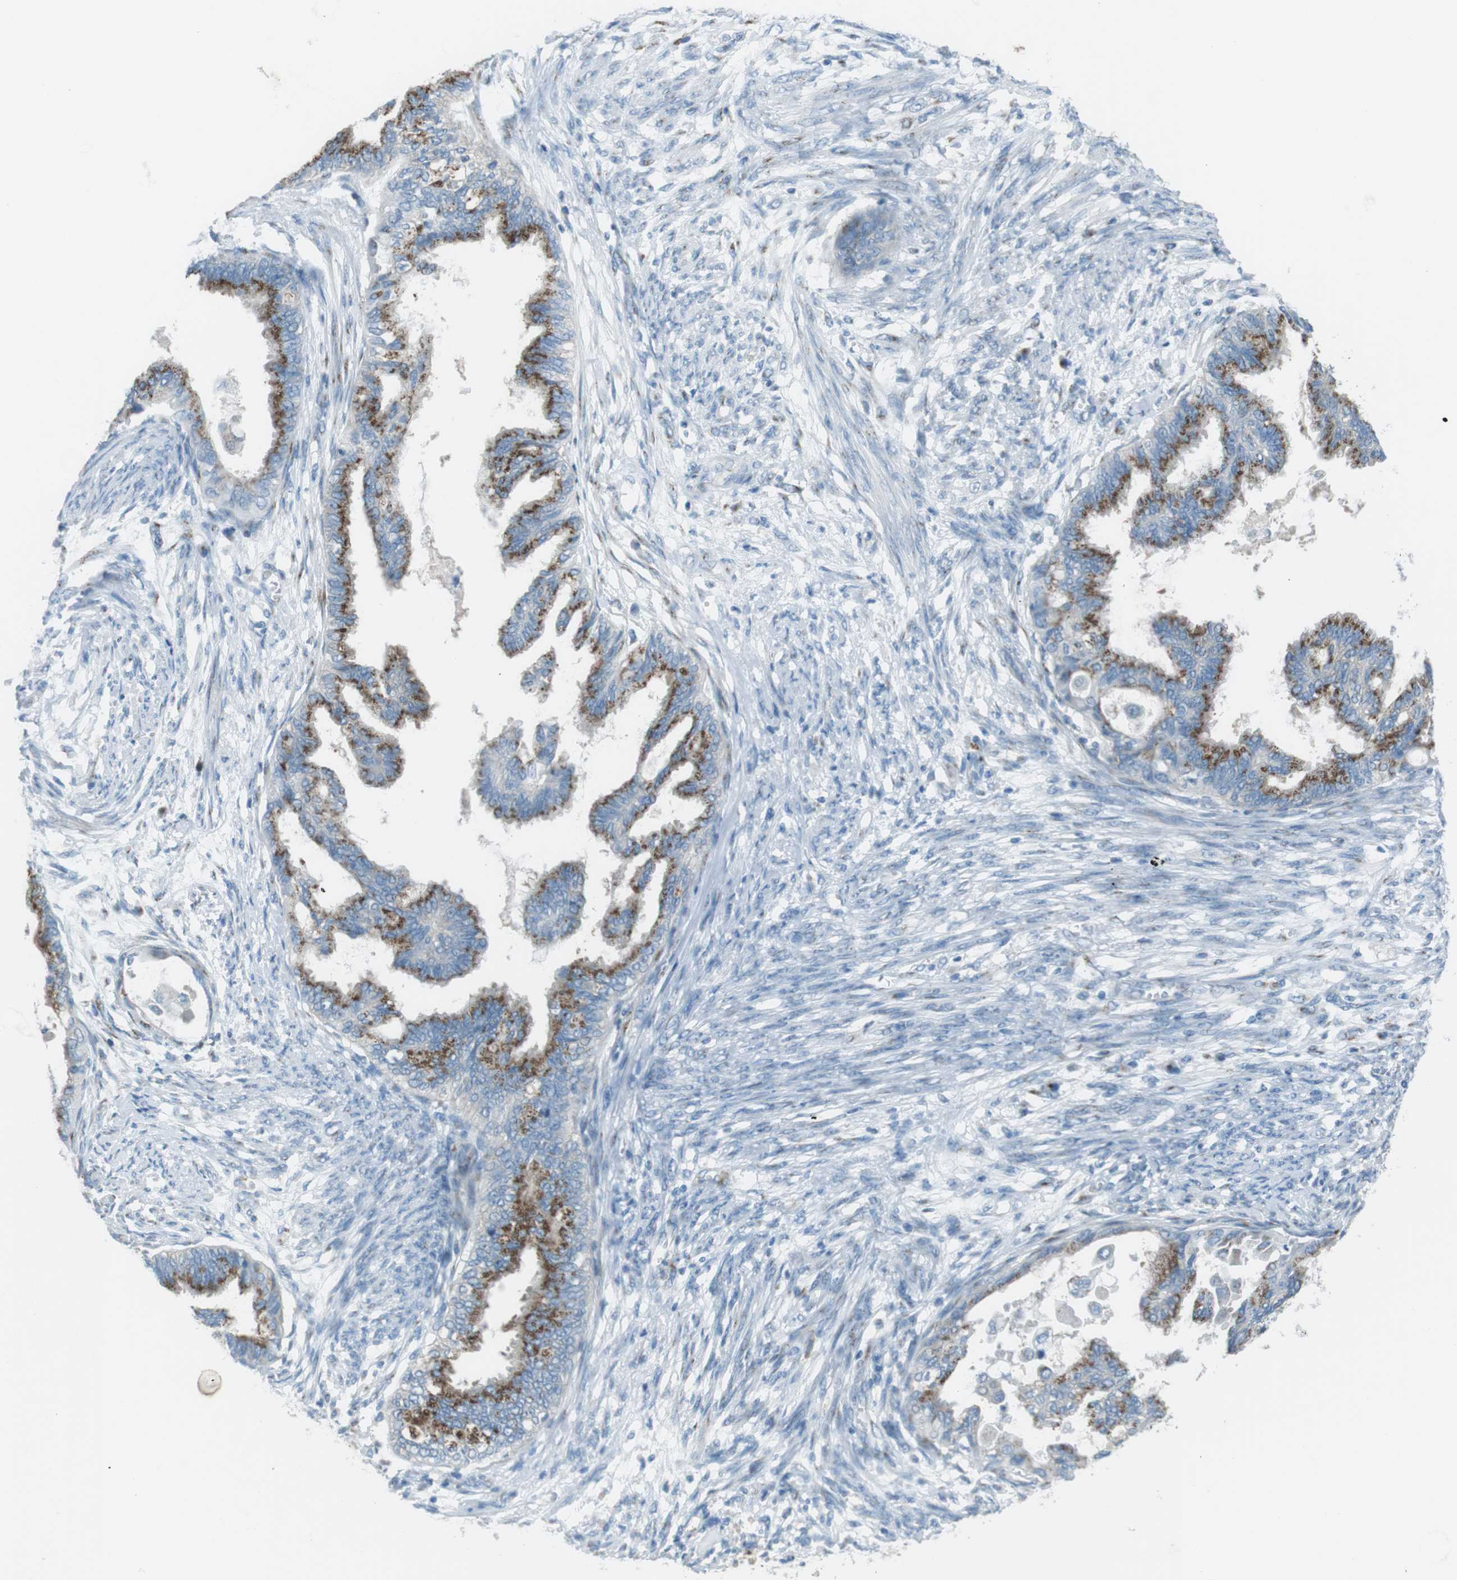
{"staining": {"intensity": "moderate", "quantity": "25%-75%", "location": "cytoplasmic/membranous"}, "tissue": "cervical cancer", "cell_type": "Tumor cells", "image_type": "cancer", "snomed": [{"axis": "morphology", "description": "Normal tissue, NOS"}, {"axis": "morphology", "description": "Adenocarcinoma, NOS"}, {"axis": "topography", "description": "Cervix"}, {"axis": "topography", "description": "Endometrium"}], "caption": "Immunohistochemical staining of cervical cancer (adenocarcinoma) displays medium levels of moderate cytoplasmic/membranous staining in approximately 25%-75% of tumor cells.", "gene": "TXNDC15", "patient": {"sex": "female", "age": 86}}